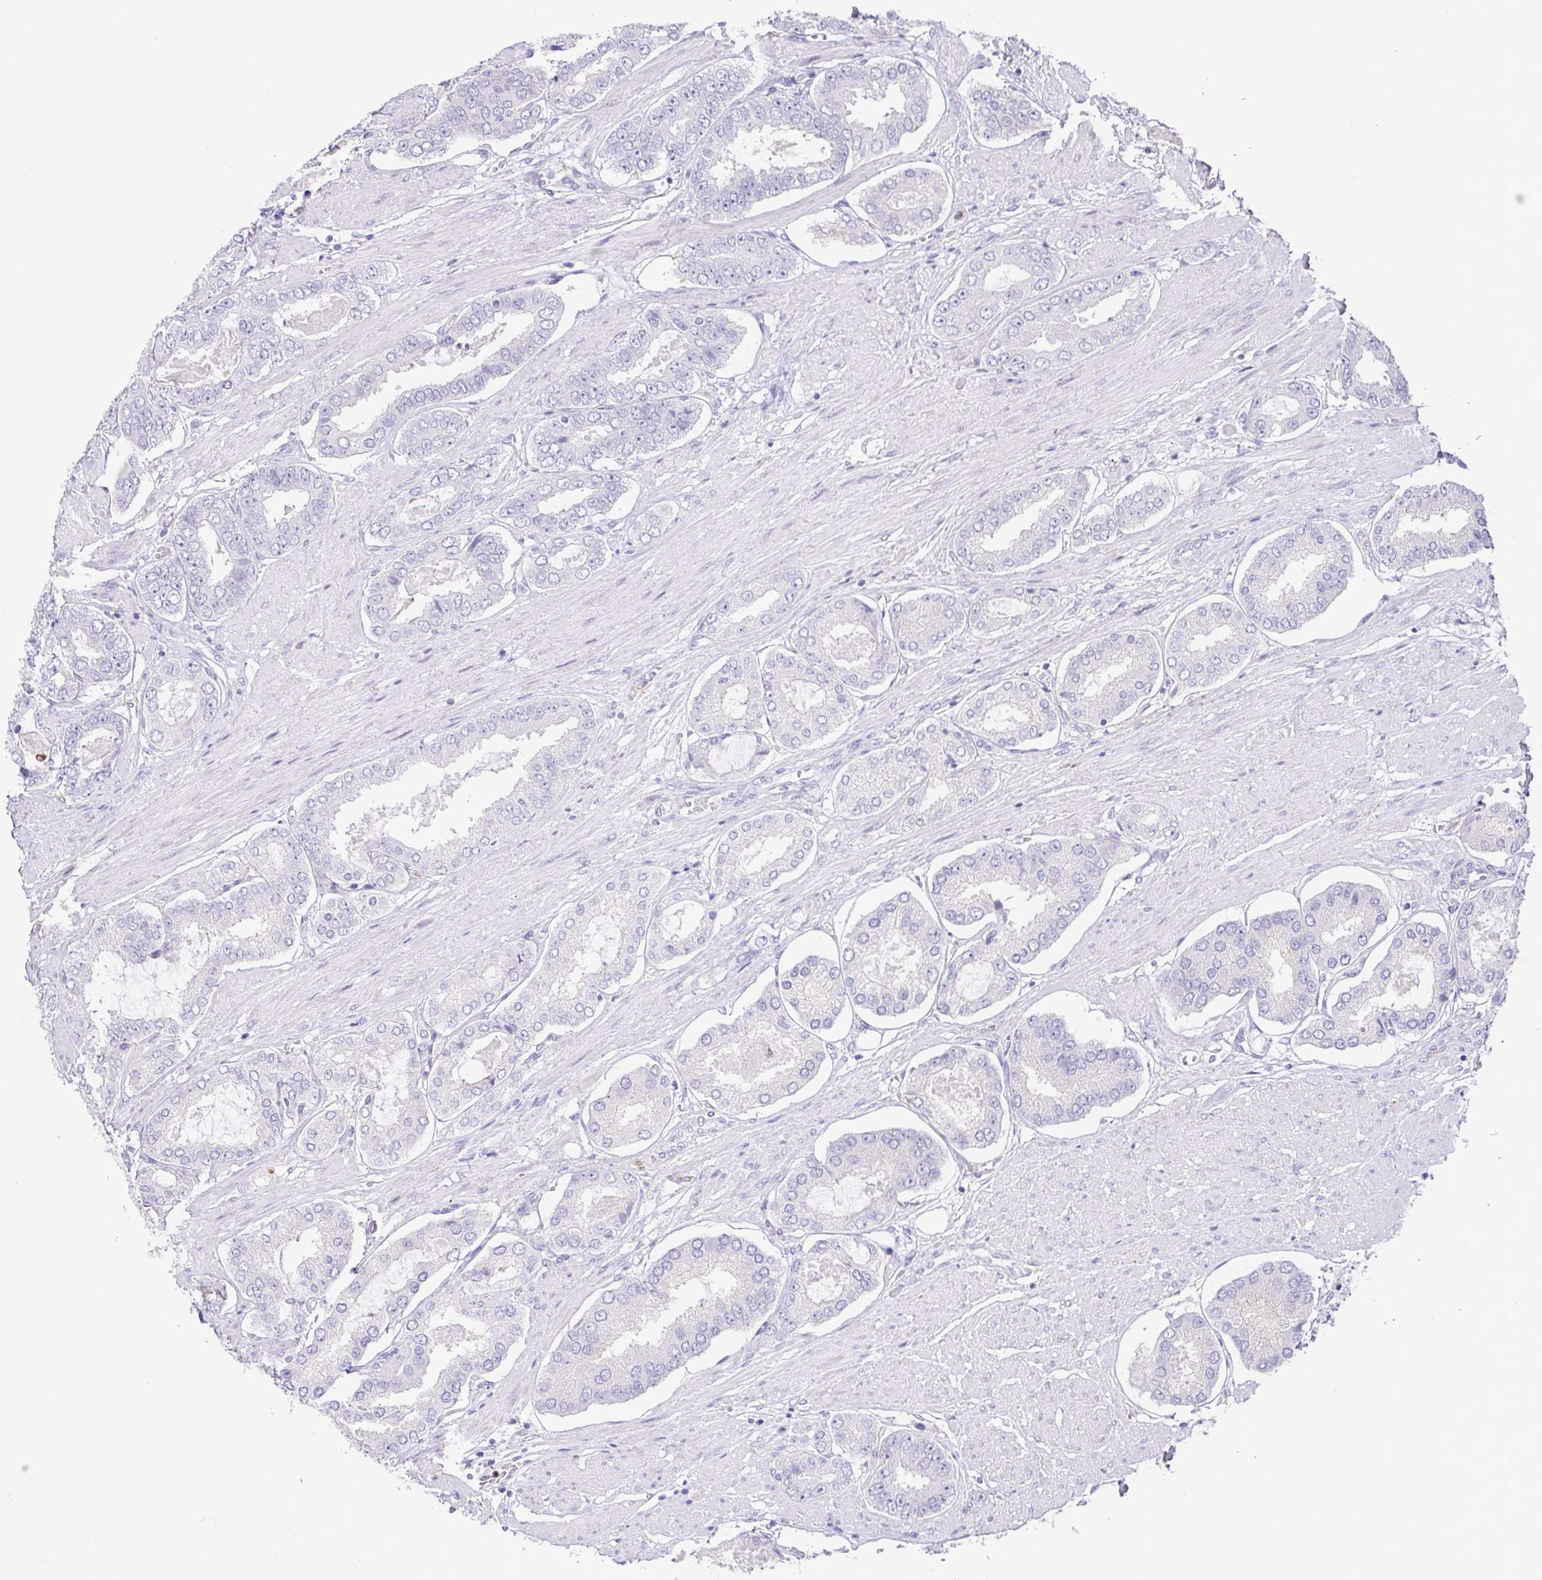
{"staining": {"intensity": "negative", "quantity": "none", "location": "none"}, "tissue": "prostate cancer", "cell_type": "Tumor cells", "image_type": "cancer", "snomed": [{"axis": "morphology", "description": "Adenocarcinoma, High grade"}, {"axis": "topography", "description": "Prostate"}], "caption": "There is no significant positivity in tumor cells of prostate cancer.", "gene": "ATP6V1G2", "patient": {"sex": "male", "age": 63}}